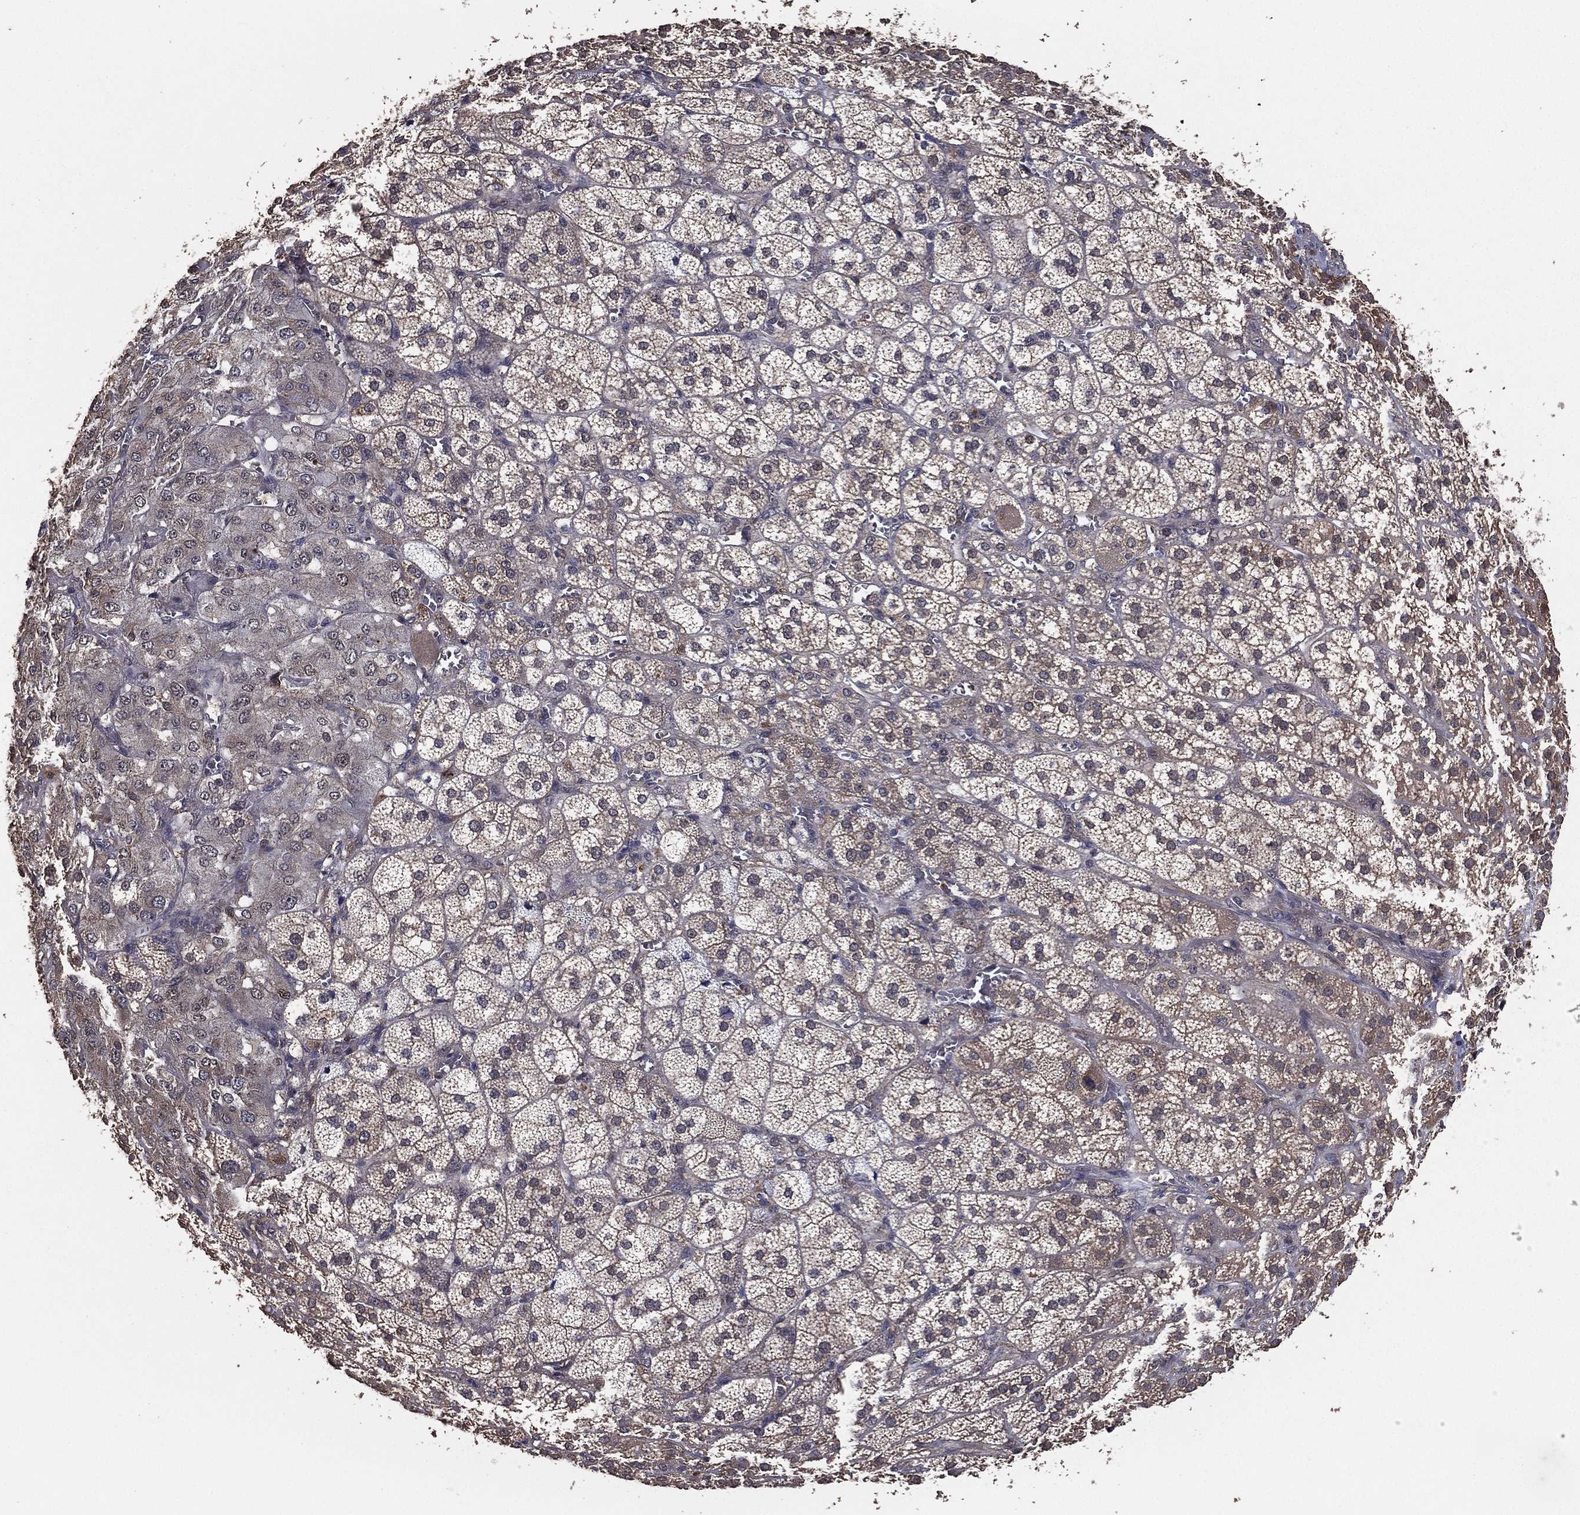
{"staining": {"intensity": "moderate", "quantity": "<25%", "location": "cytoplasmic/membranous"}, "tissue": "adrenal gland", "cell_type": "Glandular cells", "image_type": "normal", "snomed": [{"axis": "morphology", "description": "Normal tissue, NOS"}, {"axis": "topography", "description": "Adrenal gland"}], "caption": "This micrograph reveals normal adrenal gland stained with immunohistochemistry to label a protein in brown. The cytoplasmic/membranous of glandular cells show moderate positivity for the protein. Nuclei are counter-stained blue.", "gene": "PCNT", "patient": {"sex": "female", "age": 60}}